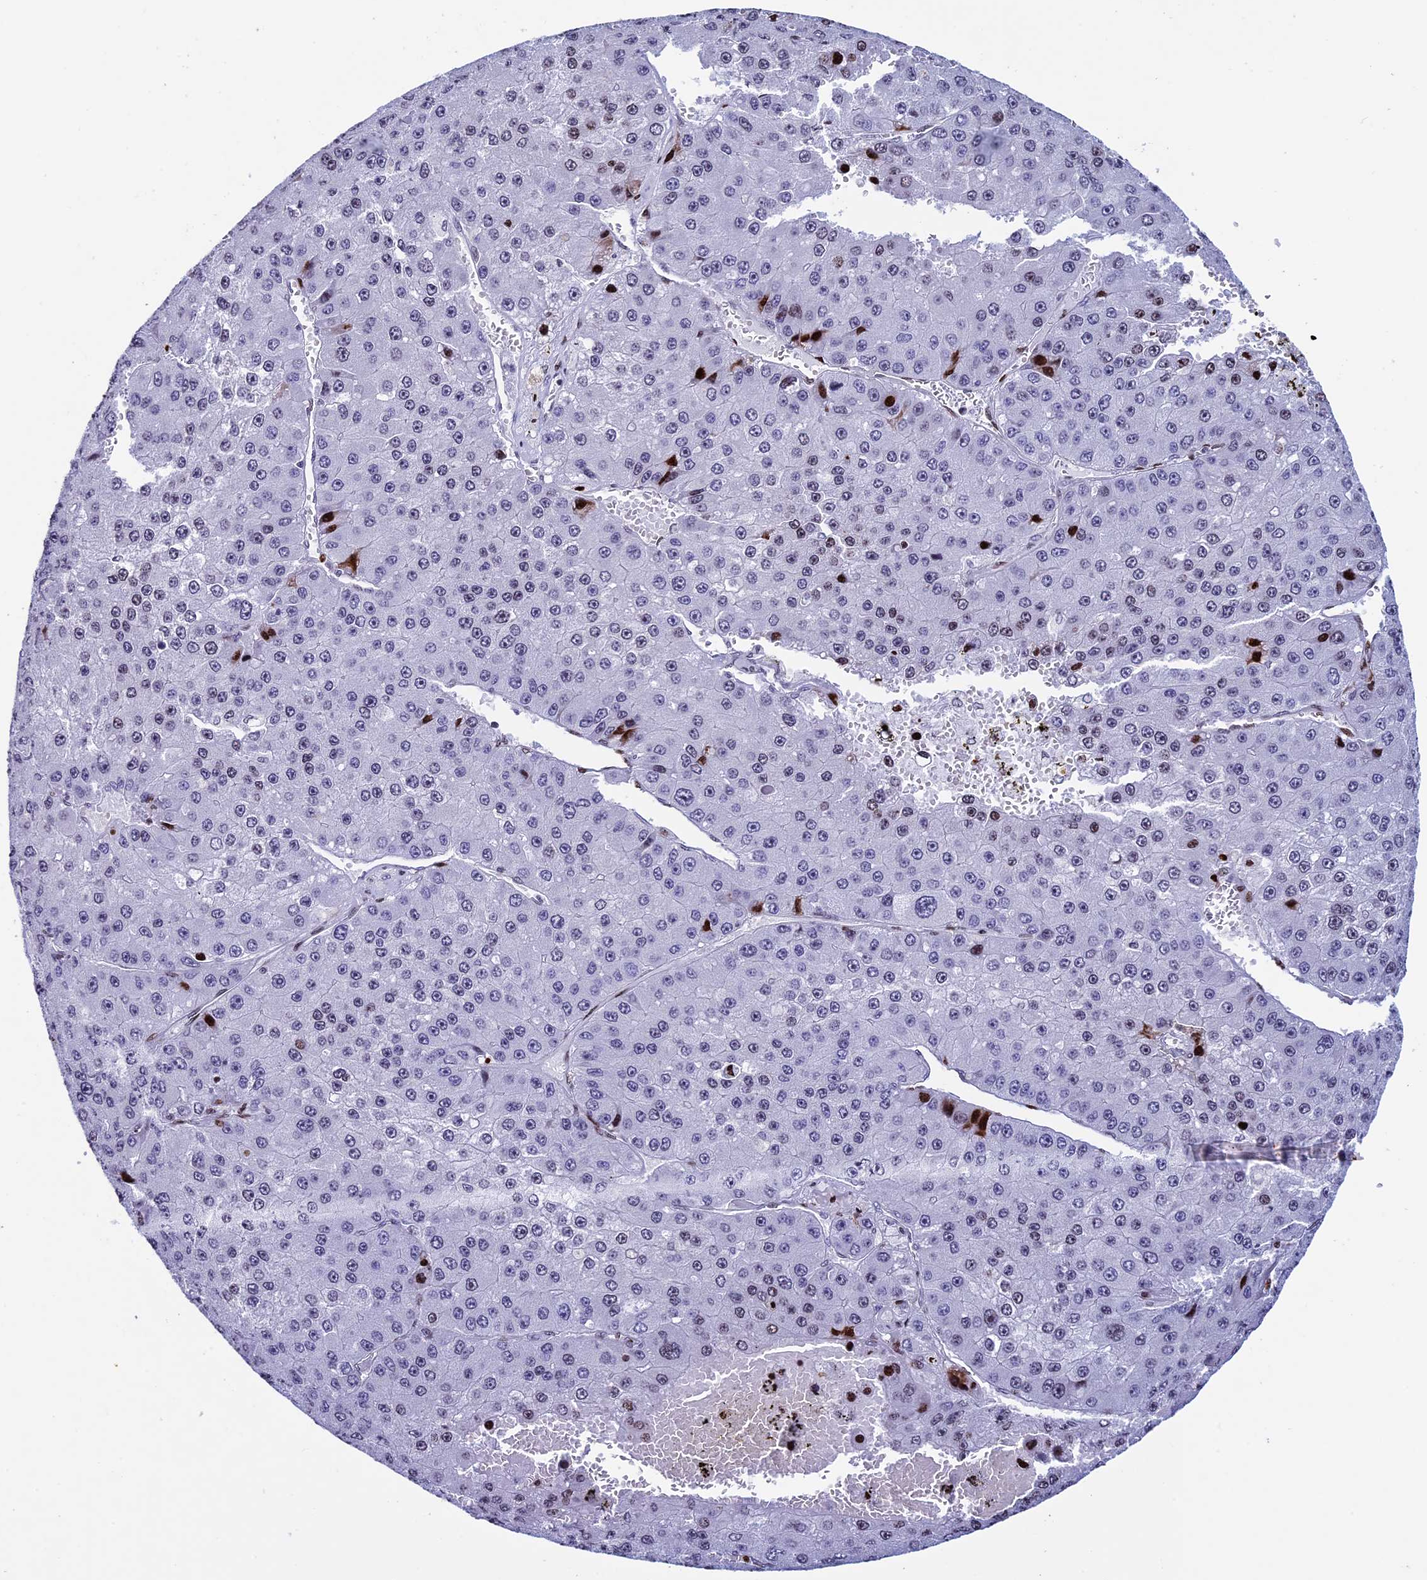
{"staining": {"intensity": "strong", "quantity": "<25%", "location": "nuclear"}, "tissue": "liver cancer", "cell_type": "Tumor cells", "image_type": "cancer", "snomed": [{"axis": "morphology", "description": "Carcinoma, Hepatocellular, NOS"}, {"axis": "topography", "description": "Liver"}], "caption": "Protein expression analysis of hepatocellular carcinoma (liver) exhibits strong nuclear positivity in approximately <25% of tumor cells.", "gene": "BTBD3", "patient": {"sex": "female", "age": 73}}